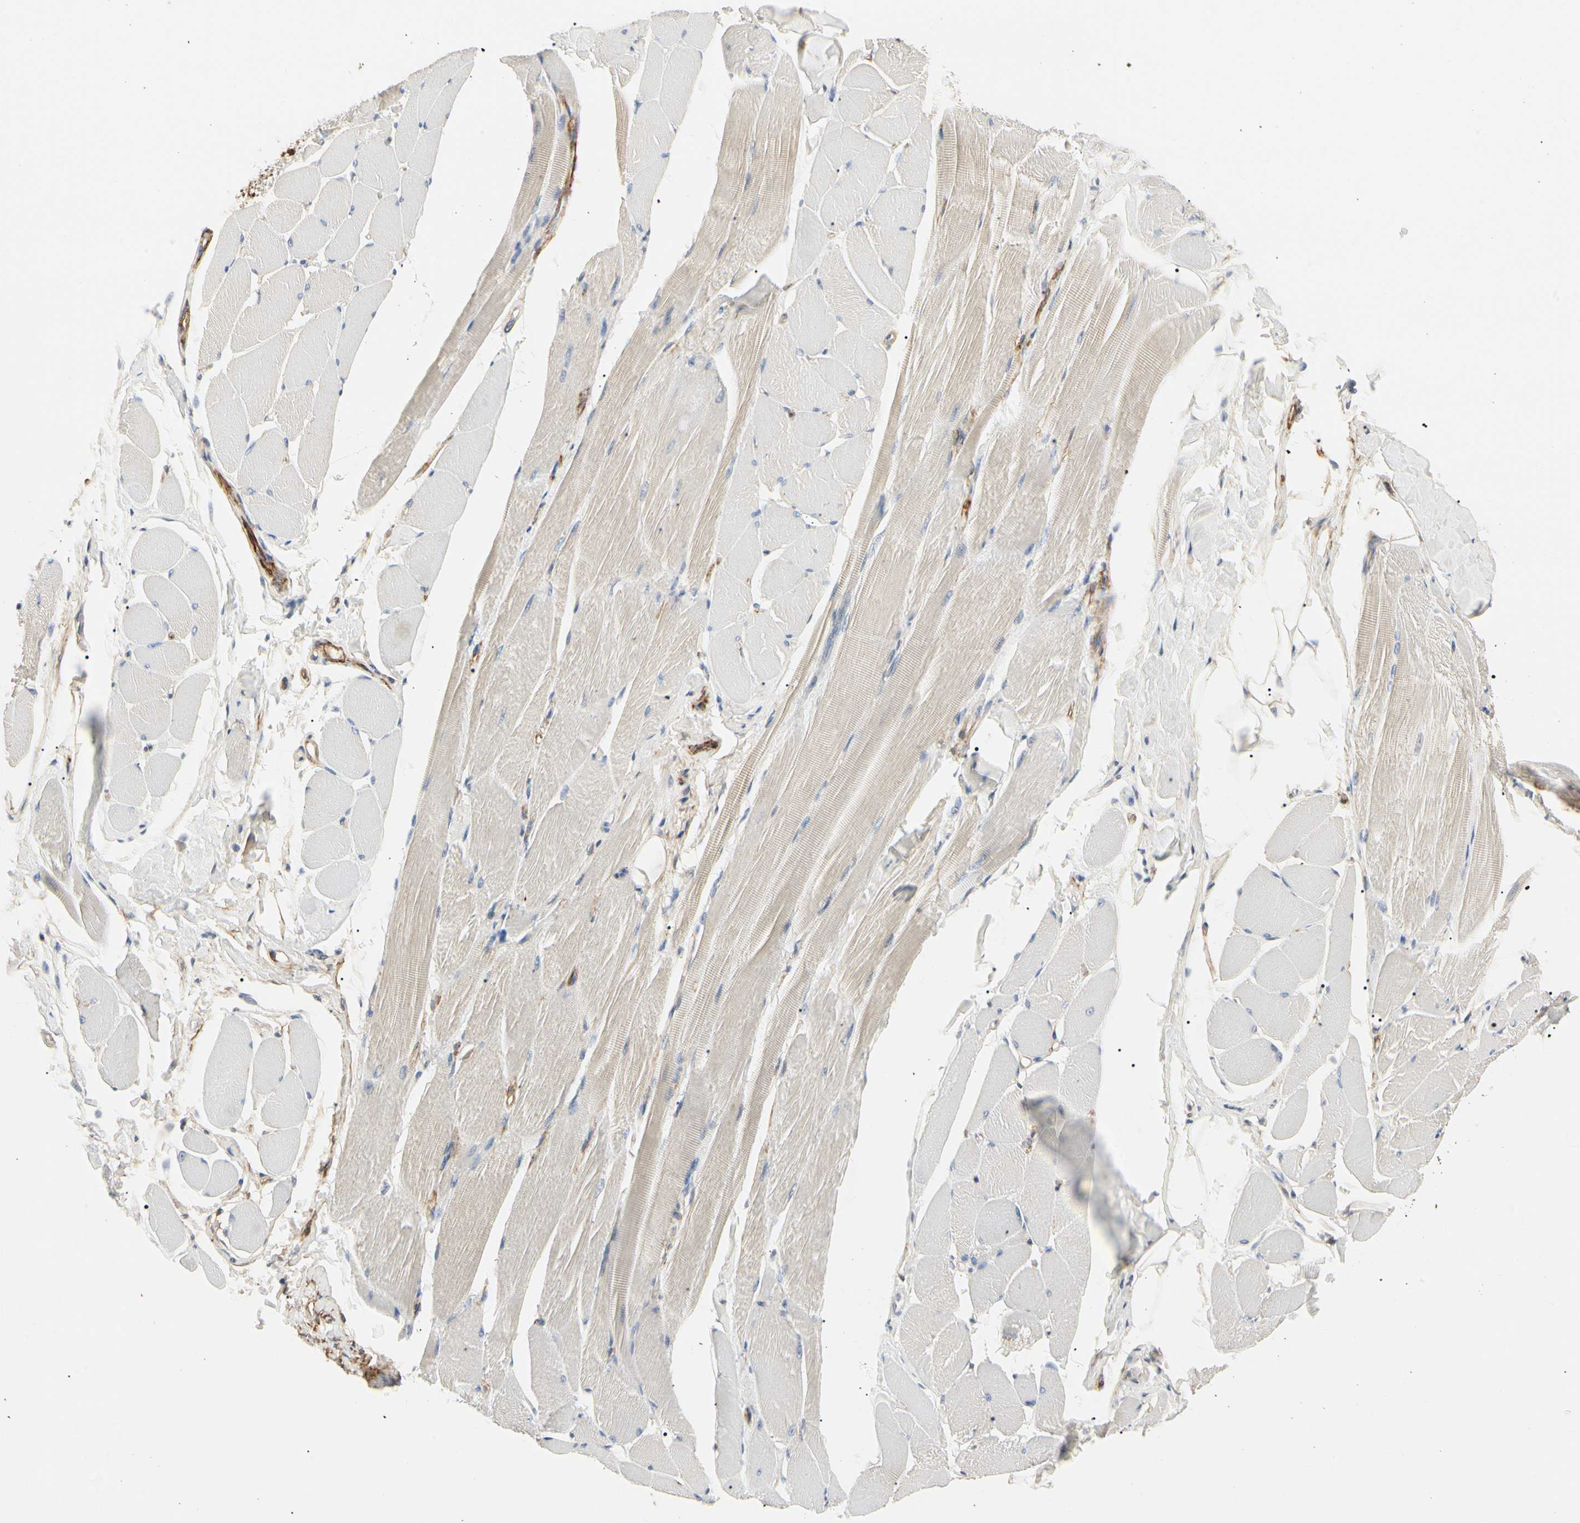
{"staining": {"intensity": "negative", "quantity": "none", "location": "none"}, "tissue": "skeletal muscle", "cell_type": "Myocytes", "image_type": "normal", "snomed": [{"axis": "morphology", "description": "Normal tissue, NOS"}, {"axis": "topography", "description": "Skeletal muscle"}, {"axis": "topography", "description": "Peripheral nerve tissue"}], "caption": "IHC histopathology image of unremarkable human skeletal muscle stained for a protein (brown), which displays no expression in myocytes. (Immunohistochemistry, brightfield microscopy, high magnification).", "gene": "GGT5", "patient": {"sex": "female", "age": 84}}